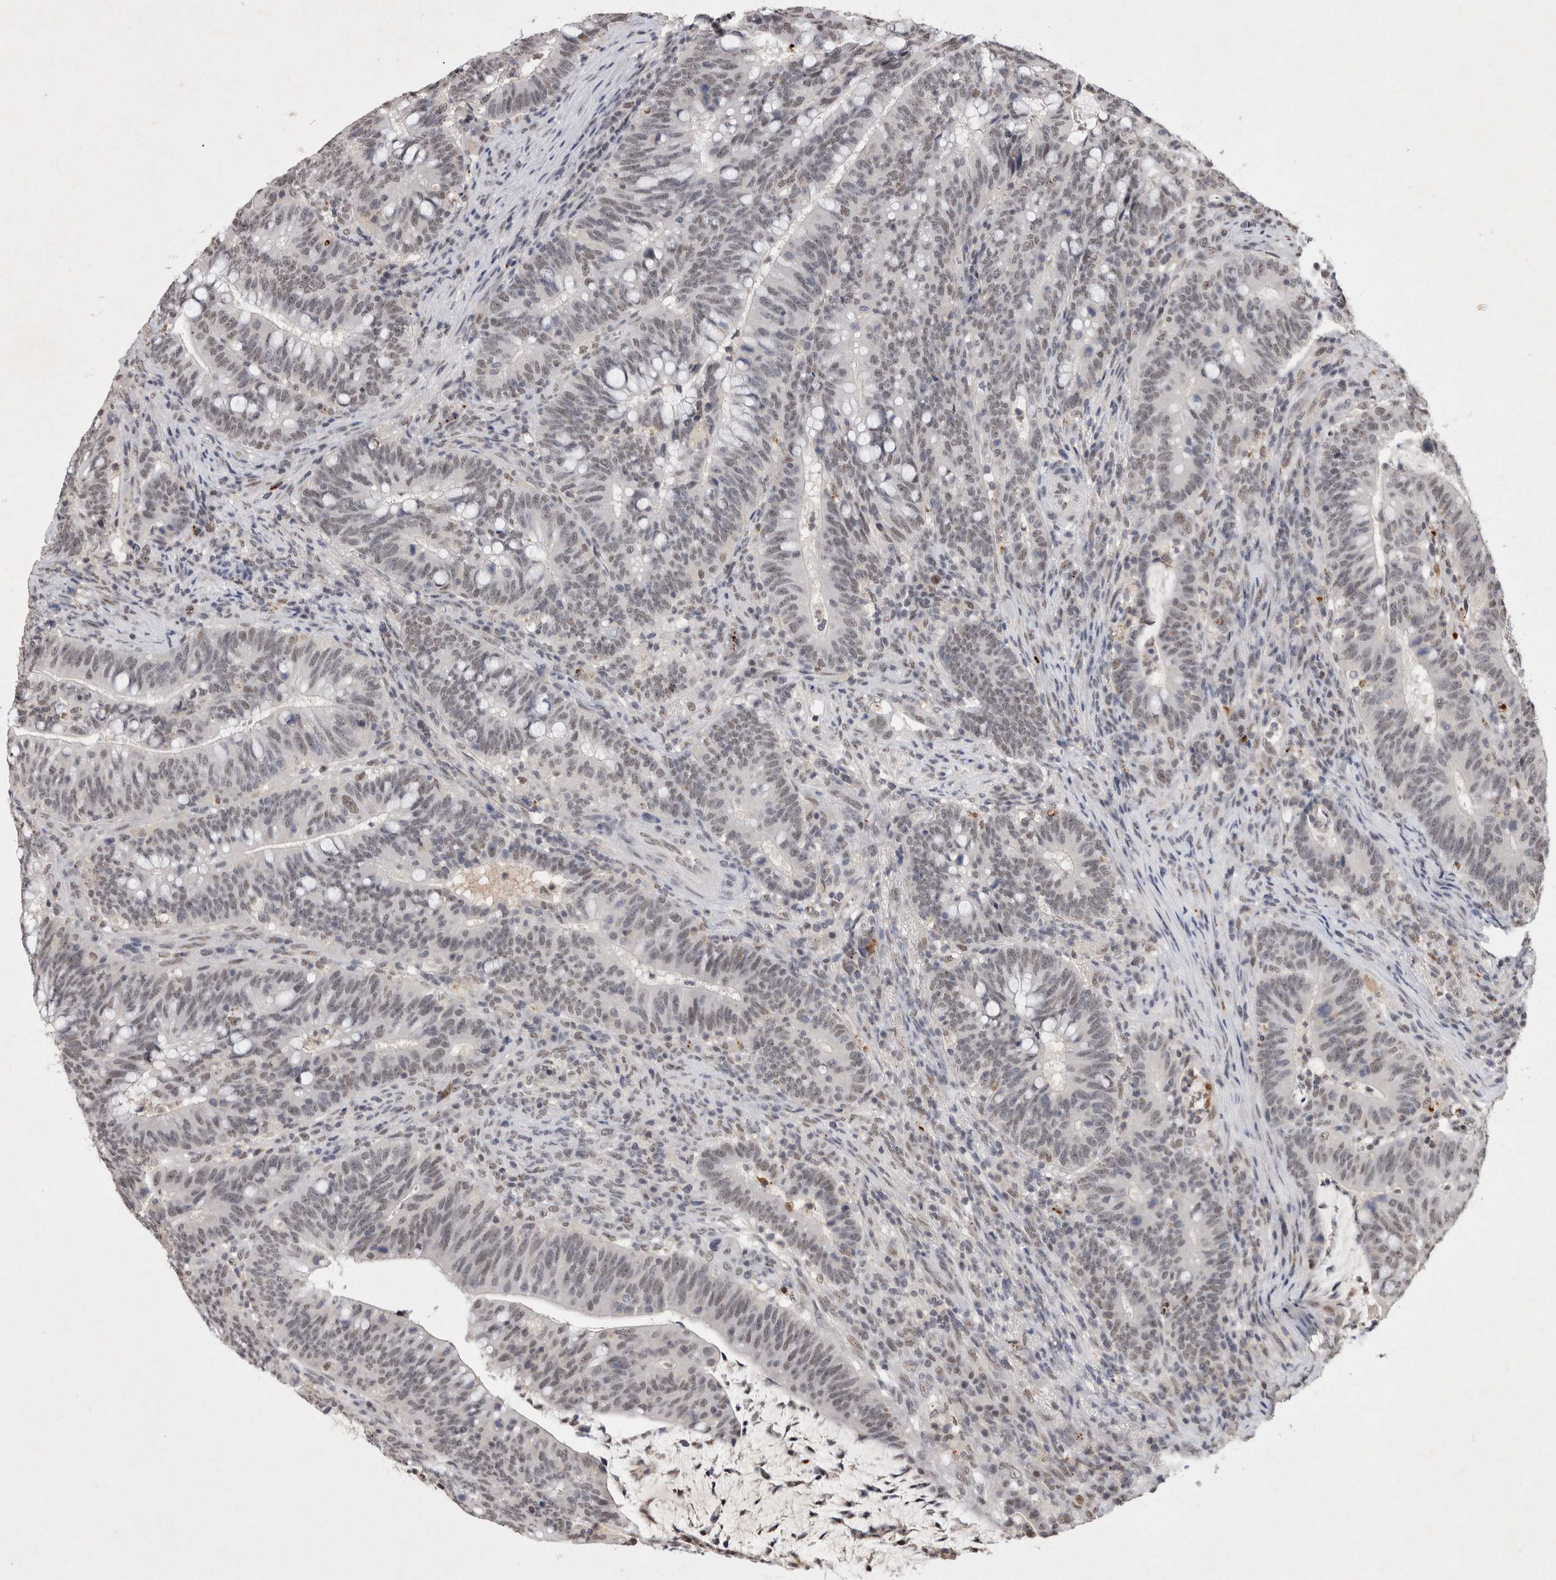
{"staining": {"intensity": "weak", "quantity": "<25%", "location": "nuclear"}, "tissue": "colorectal cancer", "cell_type": "Tumor cells", "image_type": "cancer", "snomed": [{"axis": "morphology", "description": "Adenocarcinoma, NOS"}, {"axis": "topography", "description": "Colon"}], "caption": "Human colorectal adenocarcinoma stained for a protein using immunohistochemistry (IHC) exhibits no expression in tumor cells.", "gene": "XRCC5", "patient": {"sex": "female", "age": 66}}